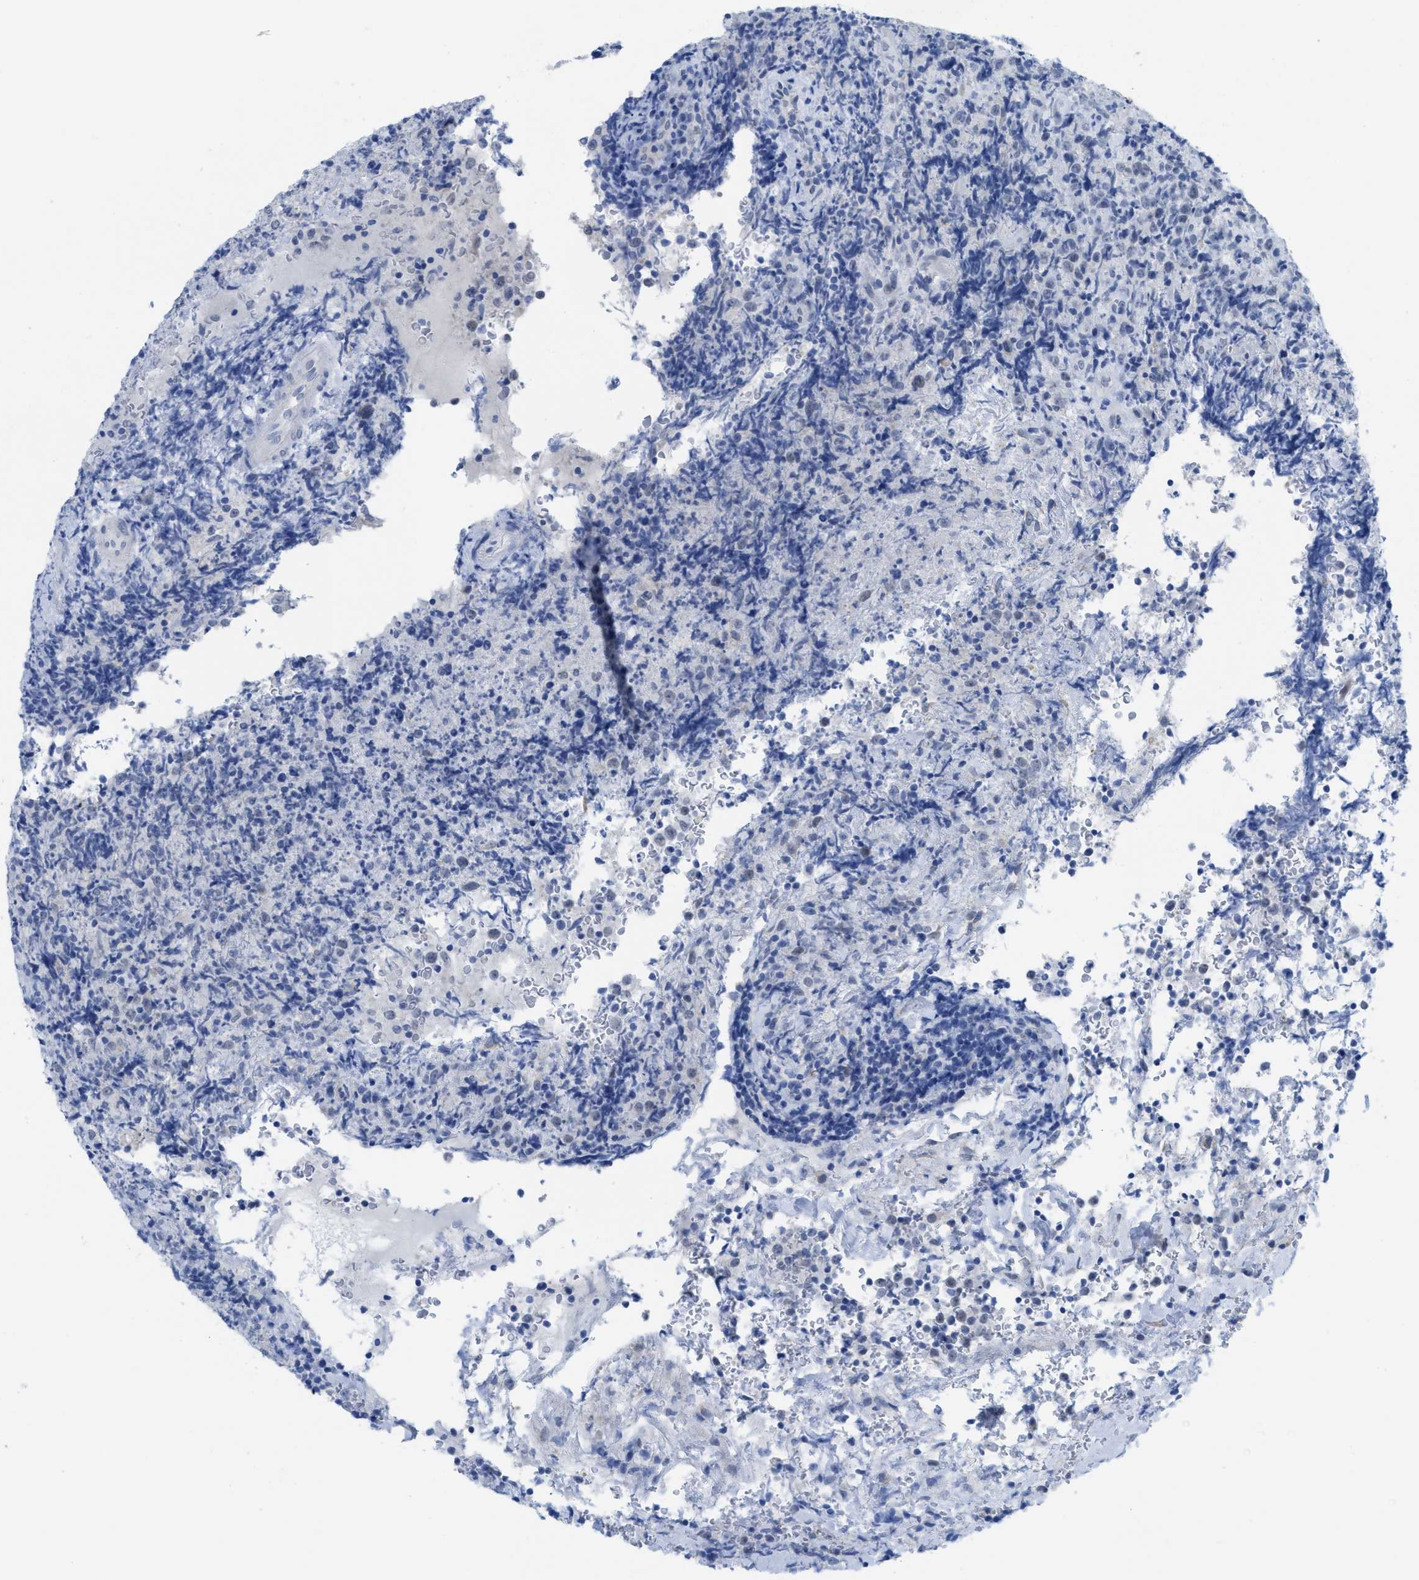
{"staining": {"intensity": "negative", "quantity": "none", "location": "none"}, "tissue": "lymphoma", "cell_type": "Tumor cells", "image_type": "cancer", "snomed": [{"axis": "morphology", "description": "Malignant lymphoma, non-Hodgkin's type, High grade"}, {"axis": "topography", "description": "Tonsil"}], "caption": "Protein analysis of lymphoma reveals no significant positivity in tumor cells.", "gene": "WDR4", "patient": {"sex": "female", "age": 36}}